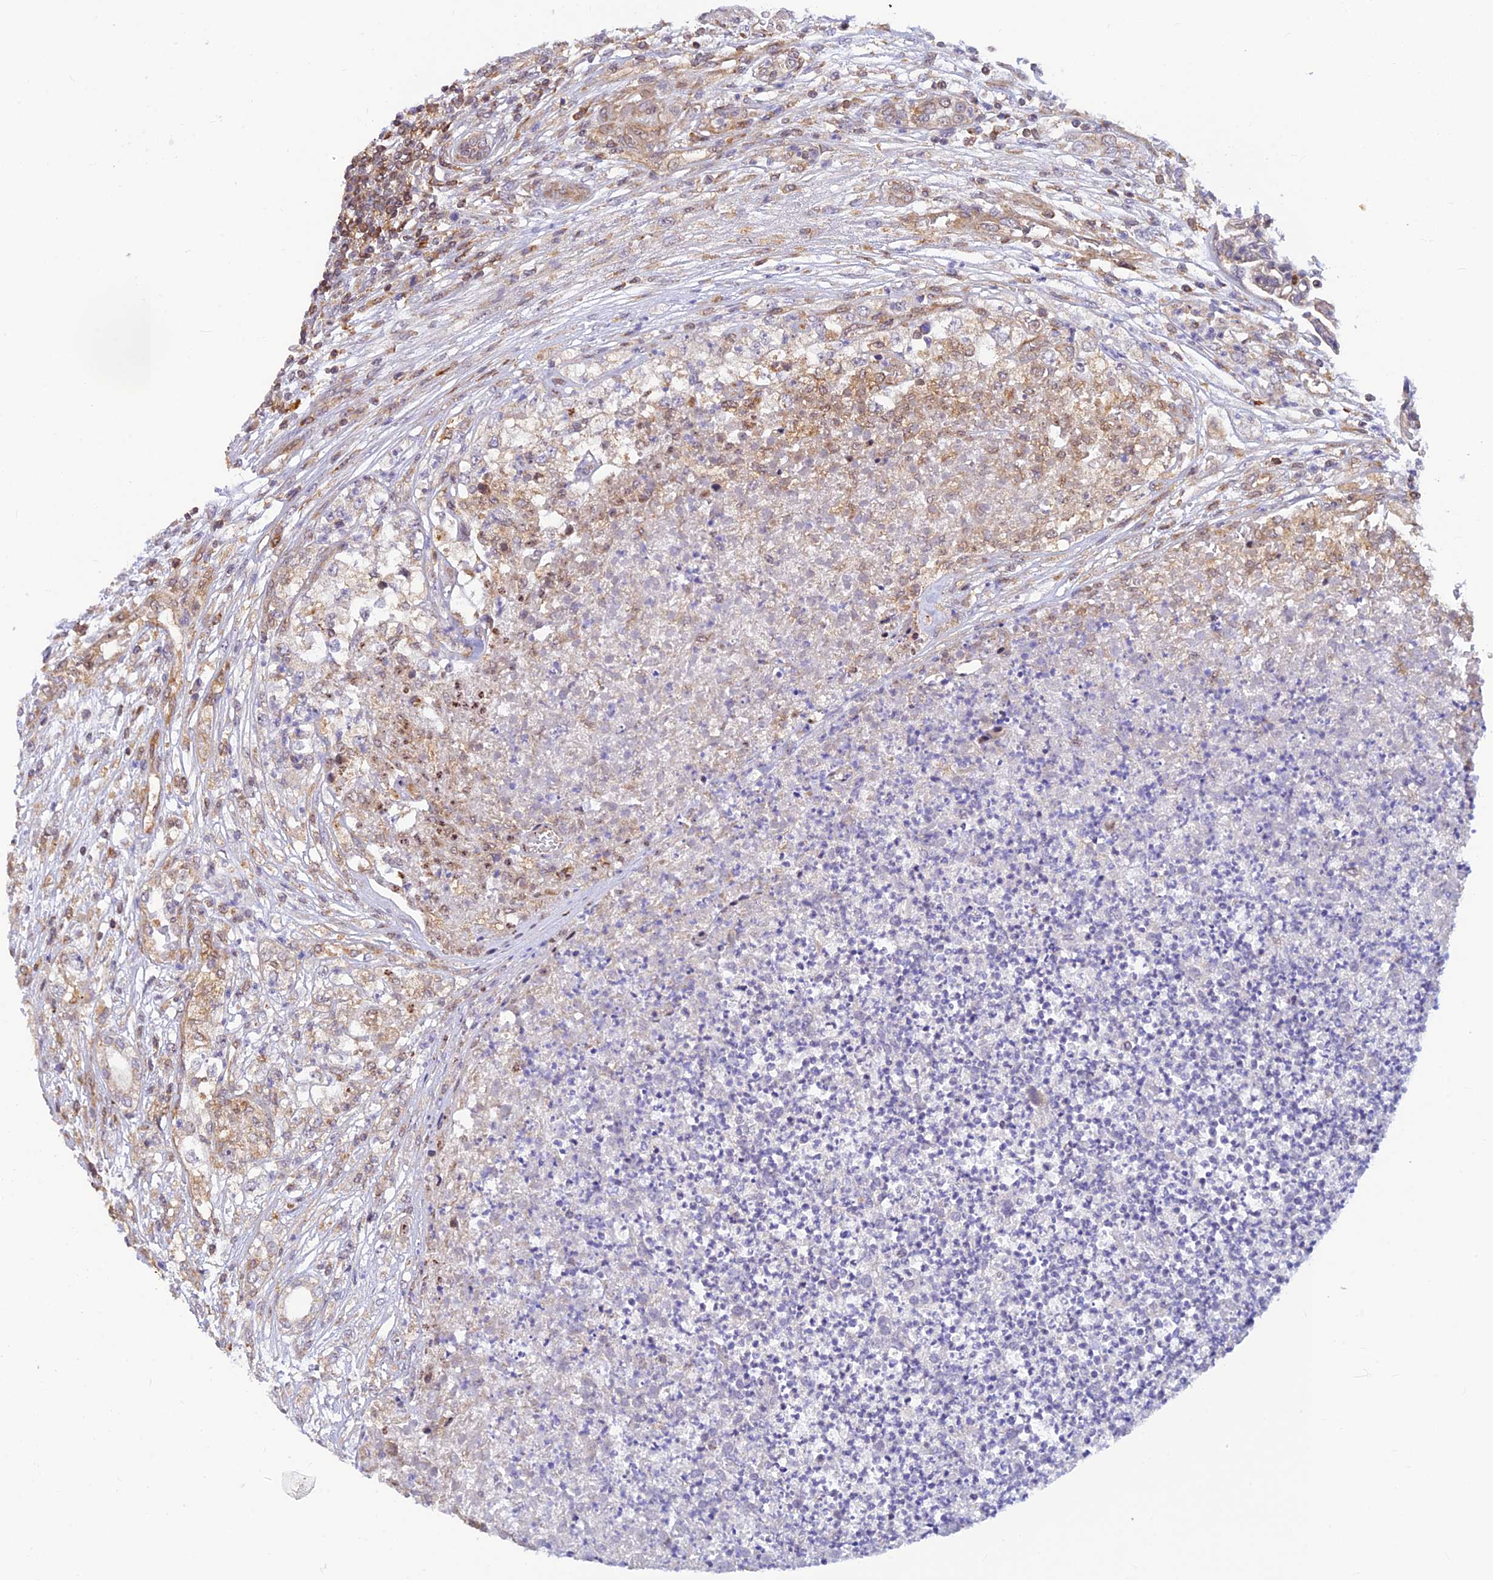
{"staining": {"intensity": "weak", "quantity": "25%-75%", "location": "cytoplasmic/membranous"}, "tissue": "renal cancer", "cell_type": "Tumor cells", "image_type": "cancer", "snomed": [{"axis": "morphology", "description": "Adenocarcinoma, NOS"}, {"axis": "topography", "description": "Kidney"}], "caption": "Immunohistochemistry micrograph of renal adenocarcinoma stained for a protein (brown), which displays low levels of weak cytoplasmic/membranous expression in about 25%-75% of tumor cells.", "gene": "LYSMD2", "patient": {"sex": "female", "age": 54}}